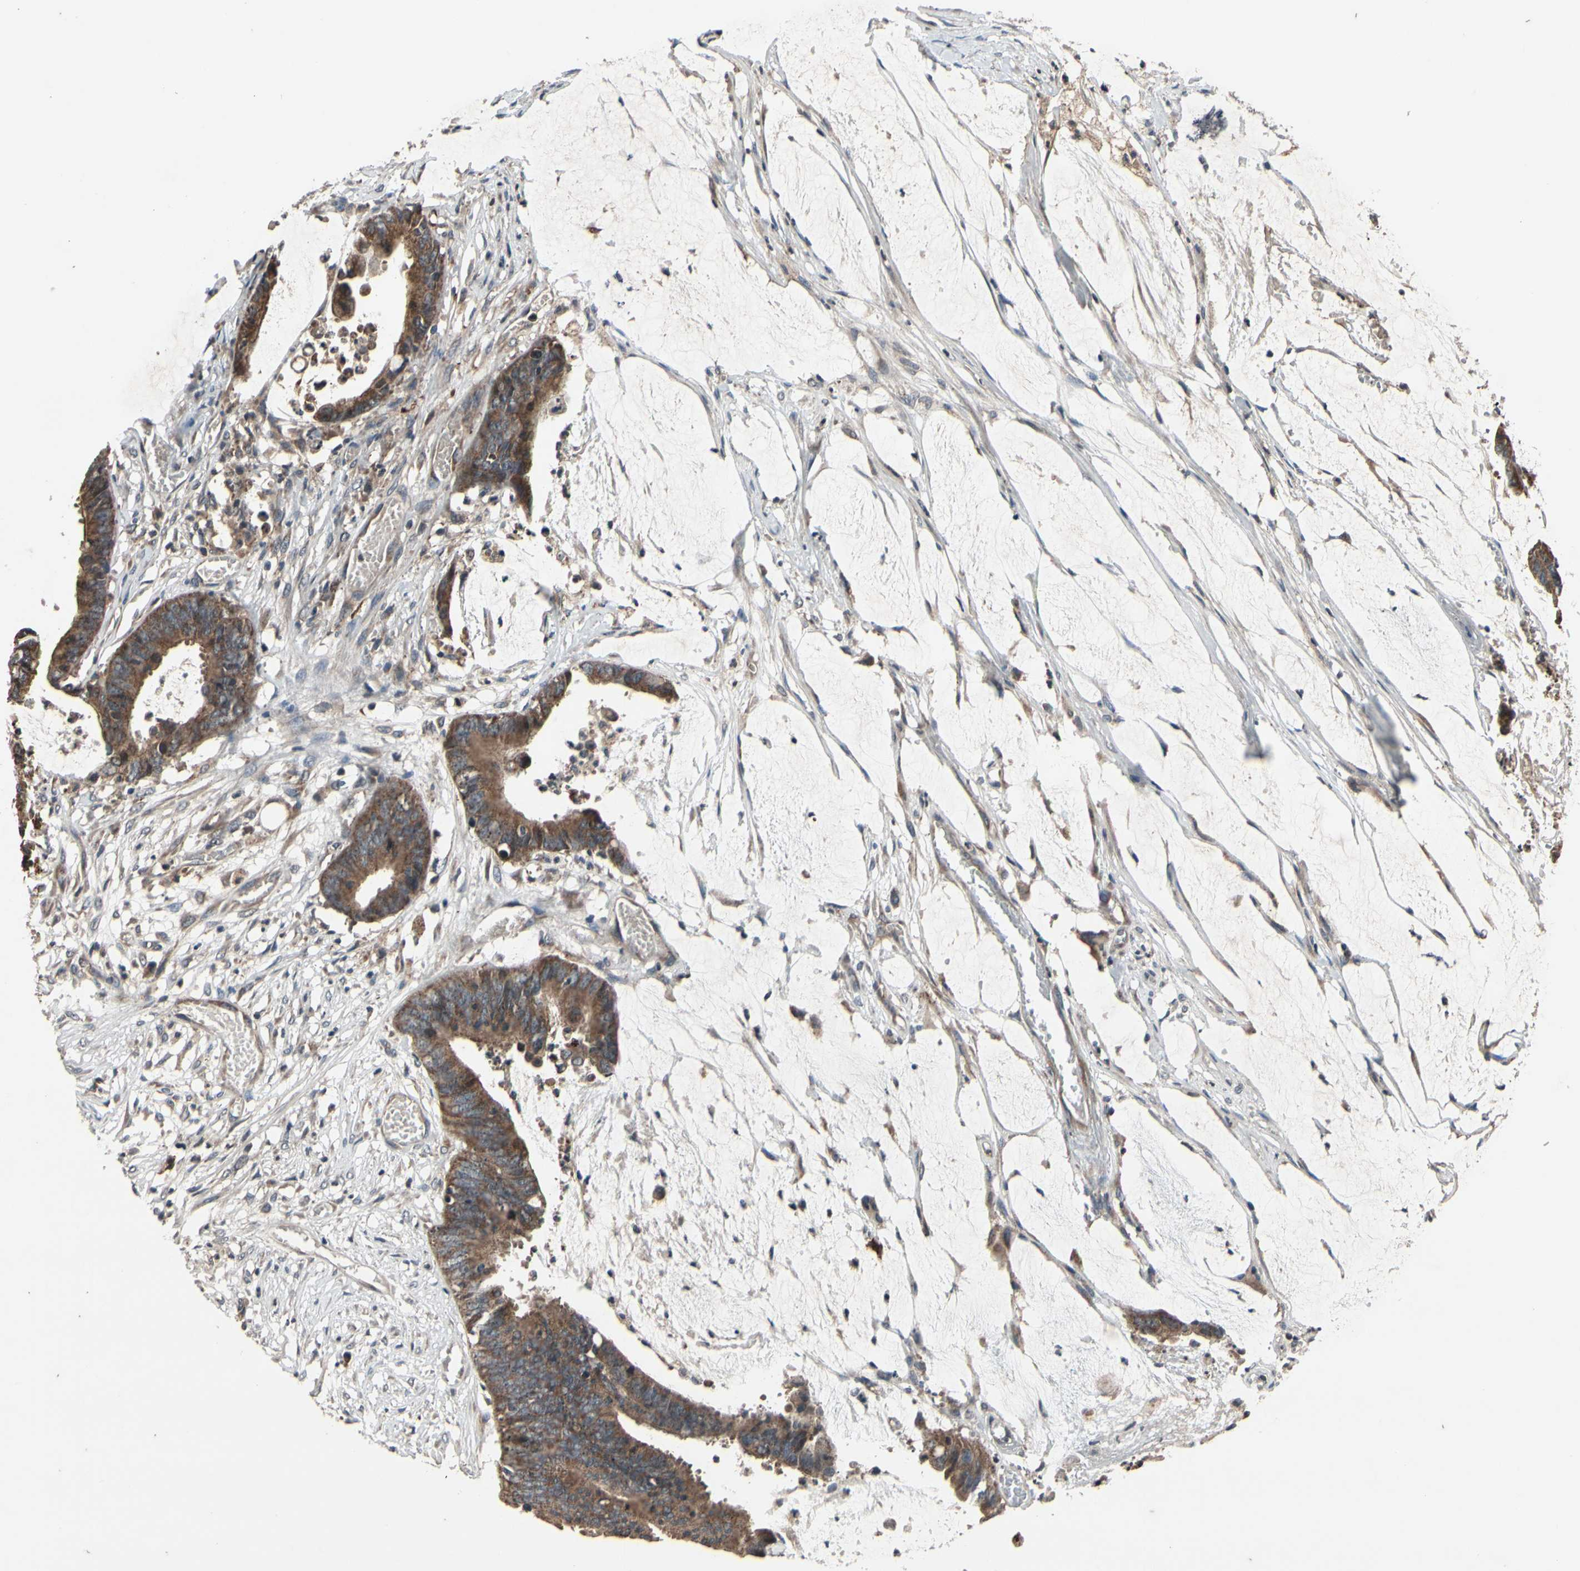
{"staining": {"intensity": "strong", "quantity": ">75%", "location": "cytoplasmic/membranous"}, "tissue": "colorectal cancer", "cell_type": "Tumor cells", "image_type": "cancer", "snomed": [{"axis": "morphology", "description": "Adenocarcinoma, NOS"}, {"axis": "topography", "description": "Rectum"}], "caption": "This histopathology image reveals IHC staining of human colorectal cancer (adenocarcinoma), with high strong cytoplasmic/membranous staining in about >75% of tumor cells.", "gene": "MBTPS2", "patient": {"sex": "female", "age": 66}}